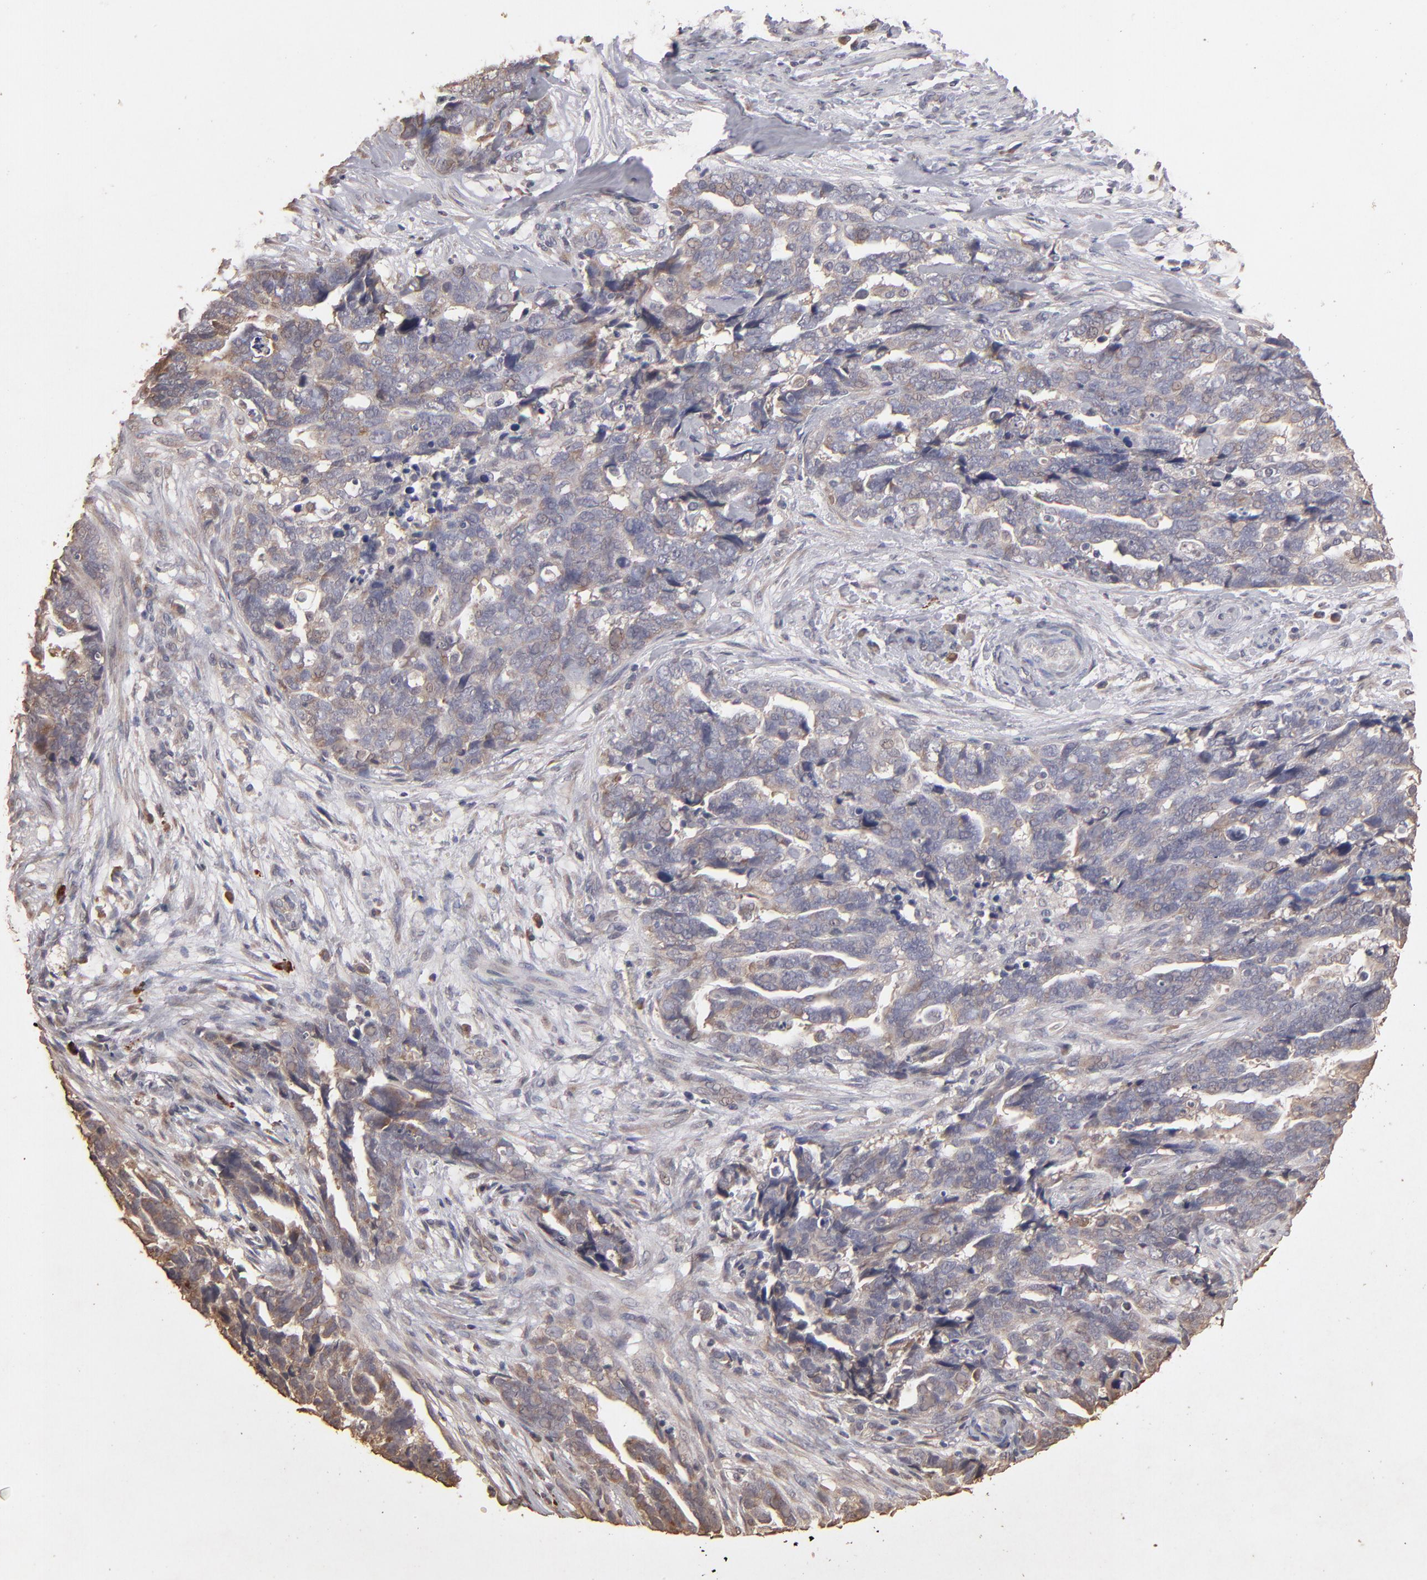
{"staining": {"intensity": "moderate", "quantity": "25%-75%", "location": "cytoplasmic/membranous"}, "tissue": "ovarian cancer", "cell_type": "Tumor cells", "image_type": "cancer", "snomed": [{"axis": "morphology", "description": "Normal tissue, NOS"}, {"axis": "morphology", "description": "Cystadenocarcinoma, serous, NOS"}, {"axis": "topography", "description": "Fallopian tube"}, {"axis": "topography", "description": "Ovary"}], "caption": "A high-resolution photomicrograph shows immunohistochemistry (IHC) staining of ovarian cancer (serous cystadenocarcinoma), which shows moderate cytoplasmic/membranous staining in approximately 25%-75% of tumor cells. Using DAB (brown) and hematoxylin (blue) stains, captured at high magnification using brightfield microscopy.", "gene": "OPHN1", "patient": {"sex": "female", "age": 56}}